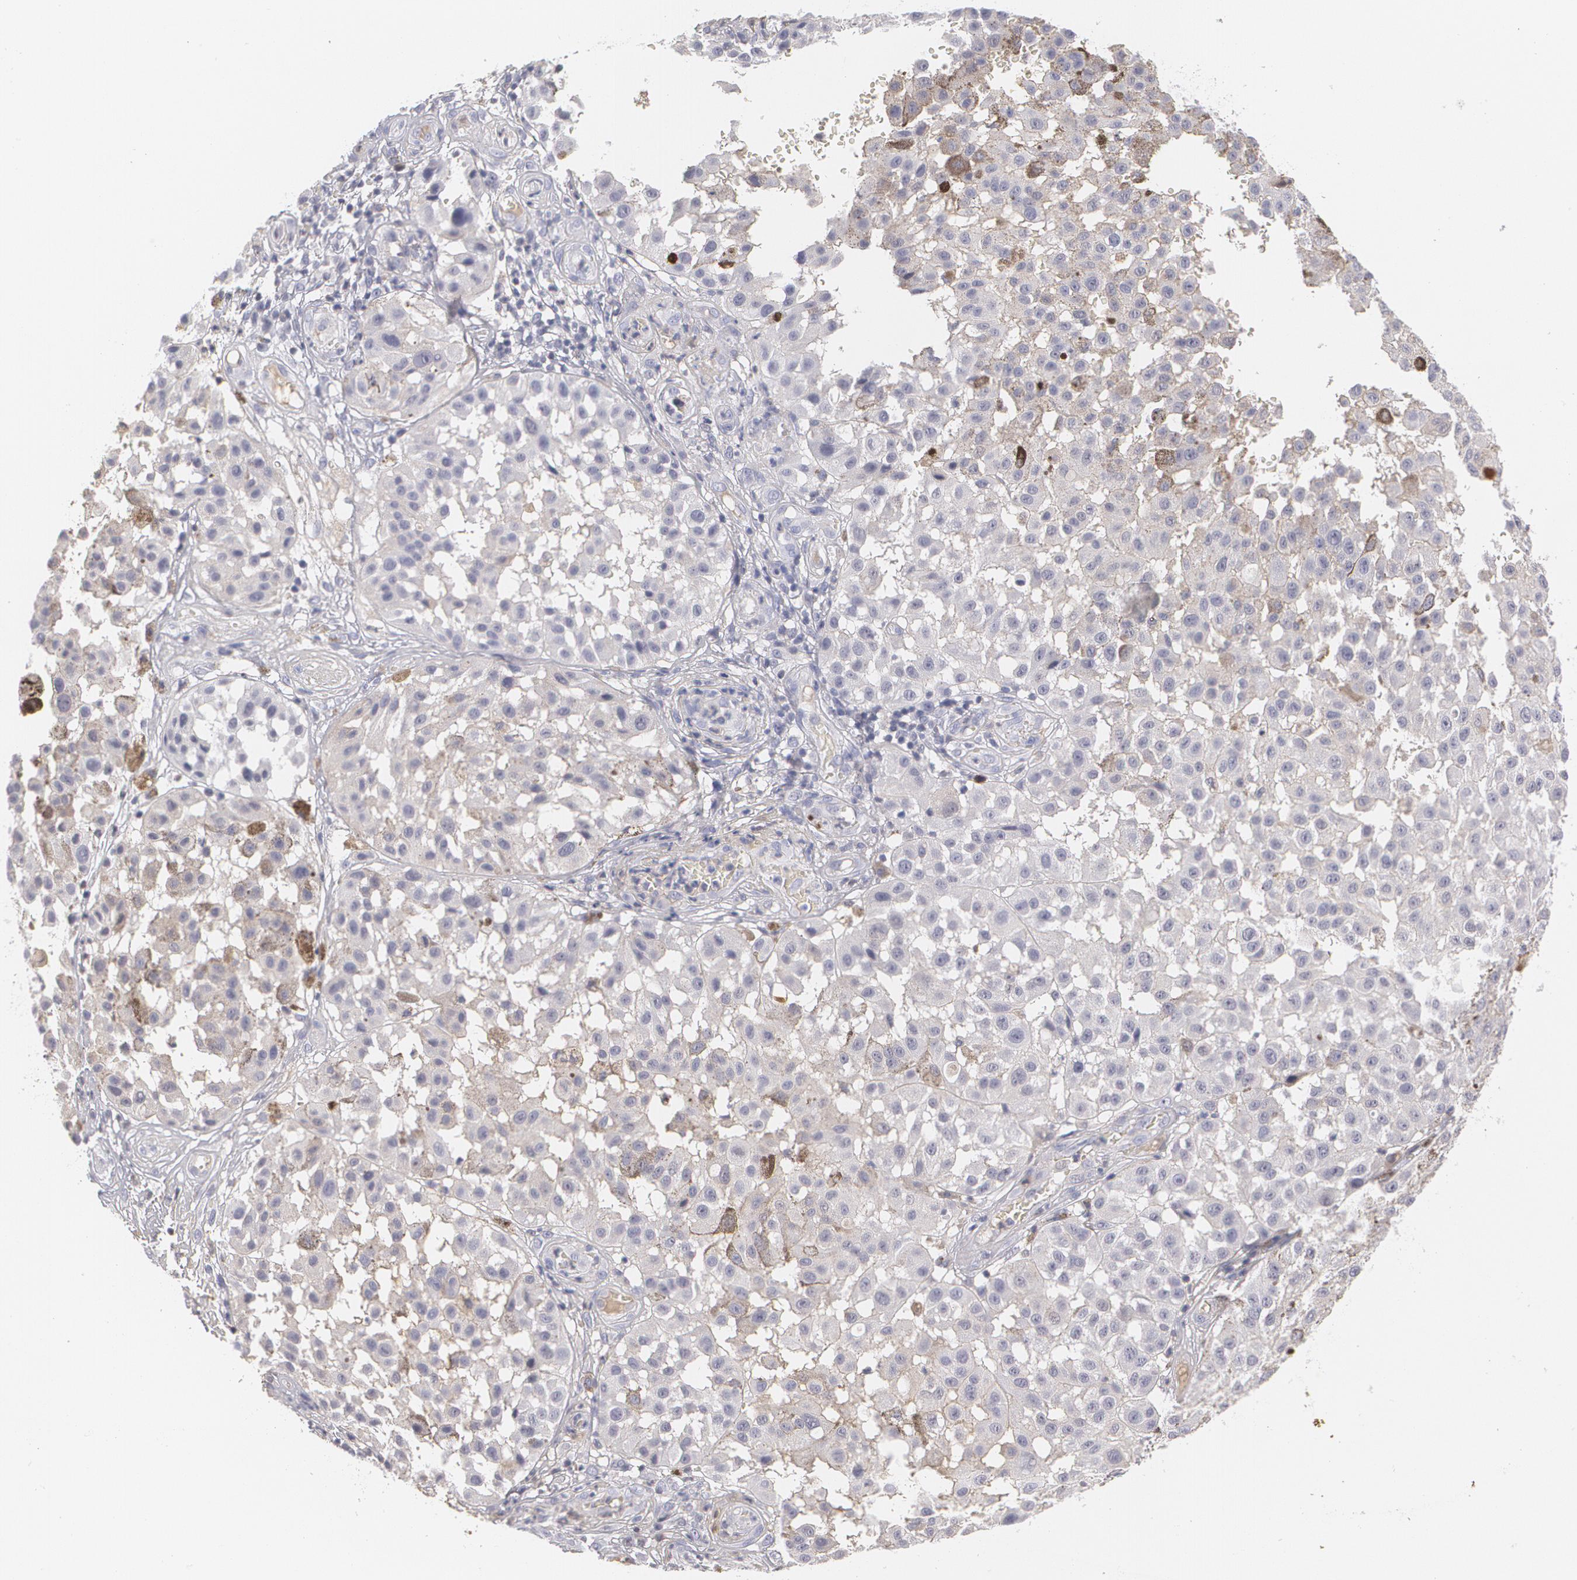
{"staining": {"intensity": "negative", "quantity": "none", "location": "none"}, "tissue": "melanoma", "cell_type": "Tumor cells", "image_type": "cancer", "snomed": [{"axis": "morphology", "description": "Malignant melanoma, NOS"}, {"axis": "topography", "description": "Skin"}], "caption": "There is no significant positivity in tumor cells of malignant melanoma.", "gene": "SERPINA1", "patient": {"sex": "female", "age": 64}}